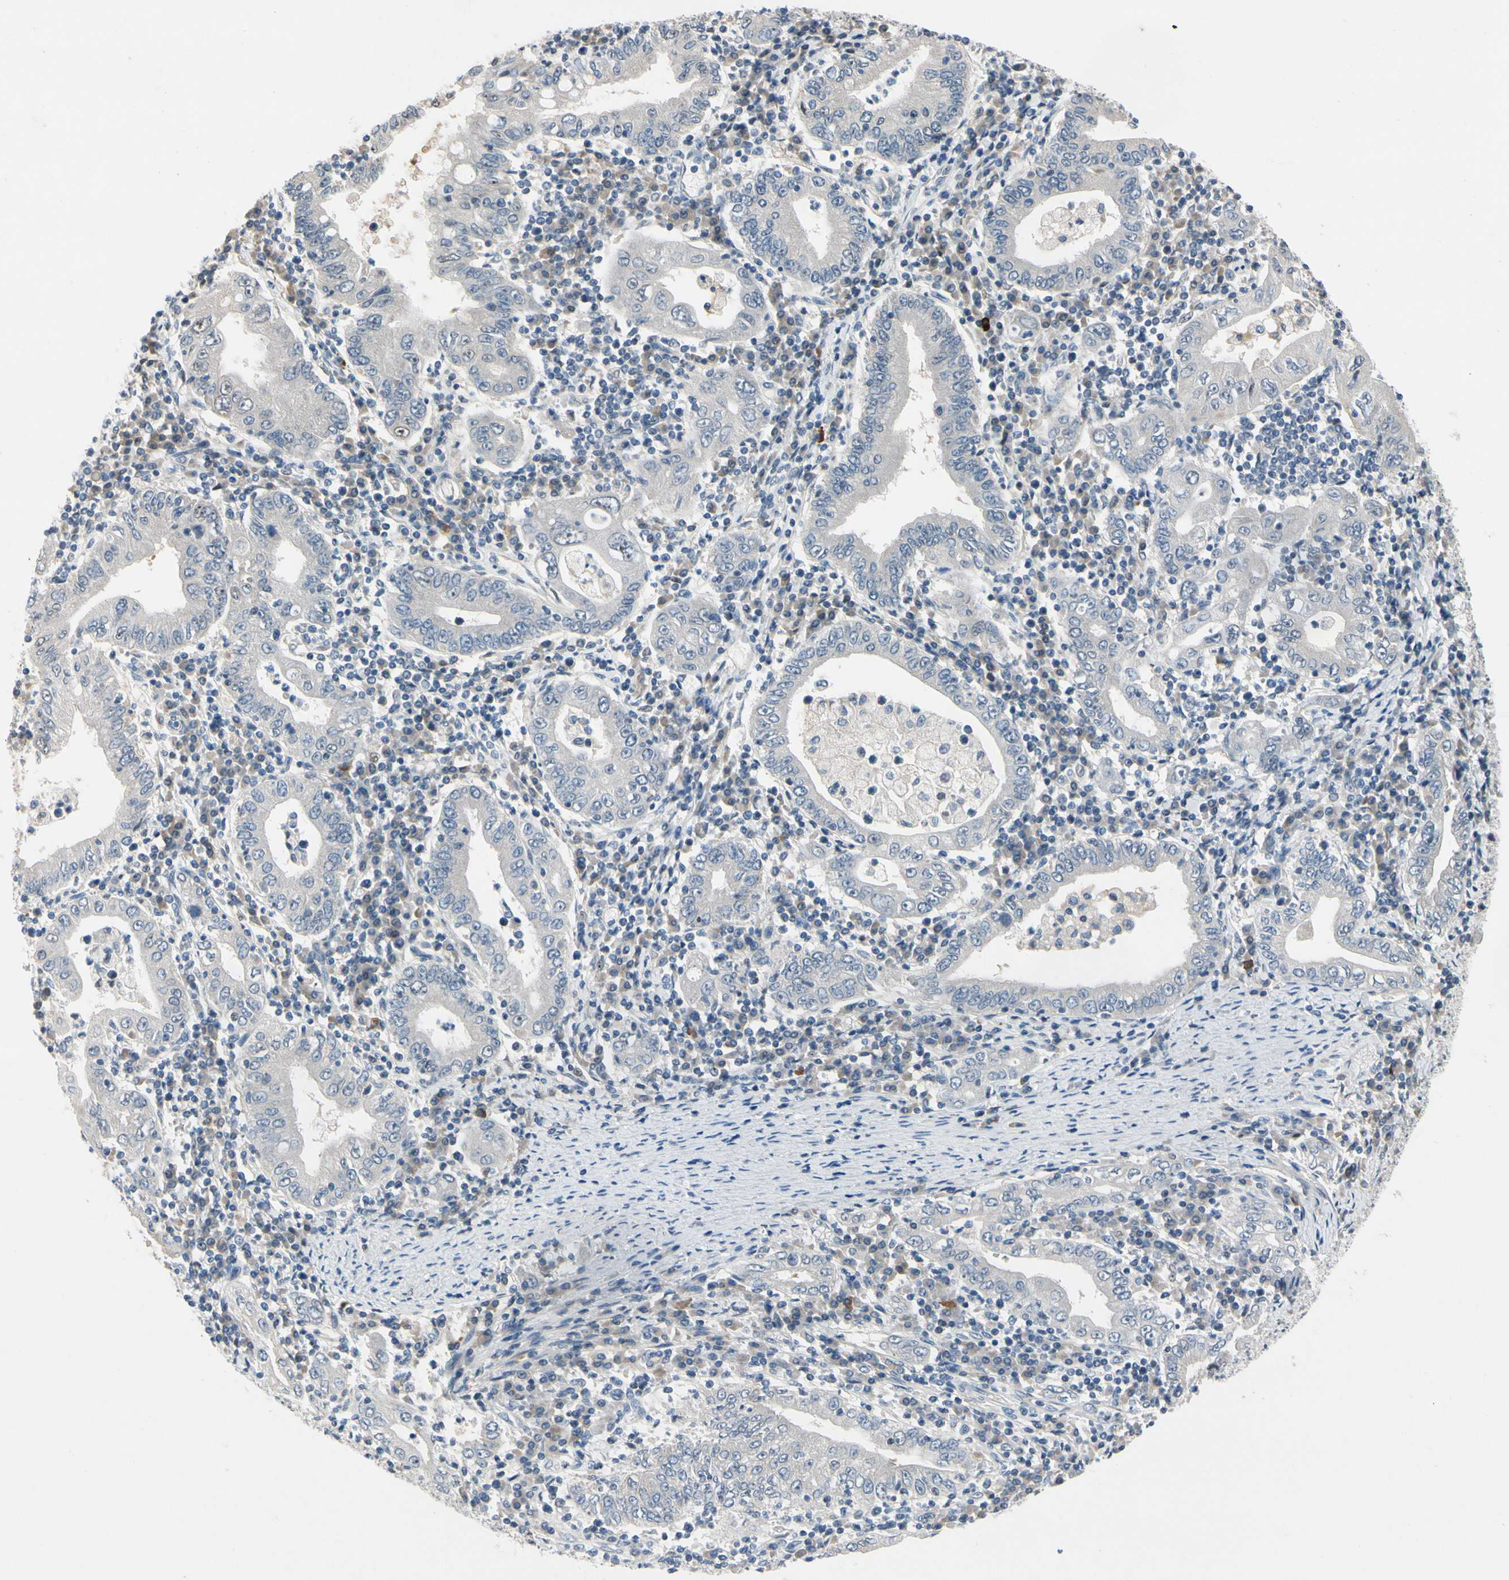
{"staining": {"intensity": "negative", "quantity": "none", "location": "none"}, "tissue": "stomach cancer", "cell_type": "Tumor cells", "image_type": "cancer", "snomed": [{"axis": "morphology", "description": "Normal tissue, NOS"}, {"axis": "morphology", "description": "Adenocarcinoma, NOS"}, {"axis": "topography", "description": "Esophagus"}, {"axis": "topography", "description": "Stomach, upper"}, {"axis": "topography", "description": "Peripheral nerve tissue"}], "caption": "DAB (3,3'-diaminobenzidine) immunohistochemical staining of human stomach adenocarcinoma shows no significant staining in tumor cells.", "gene": "SLC27A6", "patient": {"sex": "male", "age": 62}}